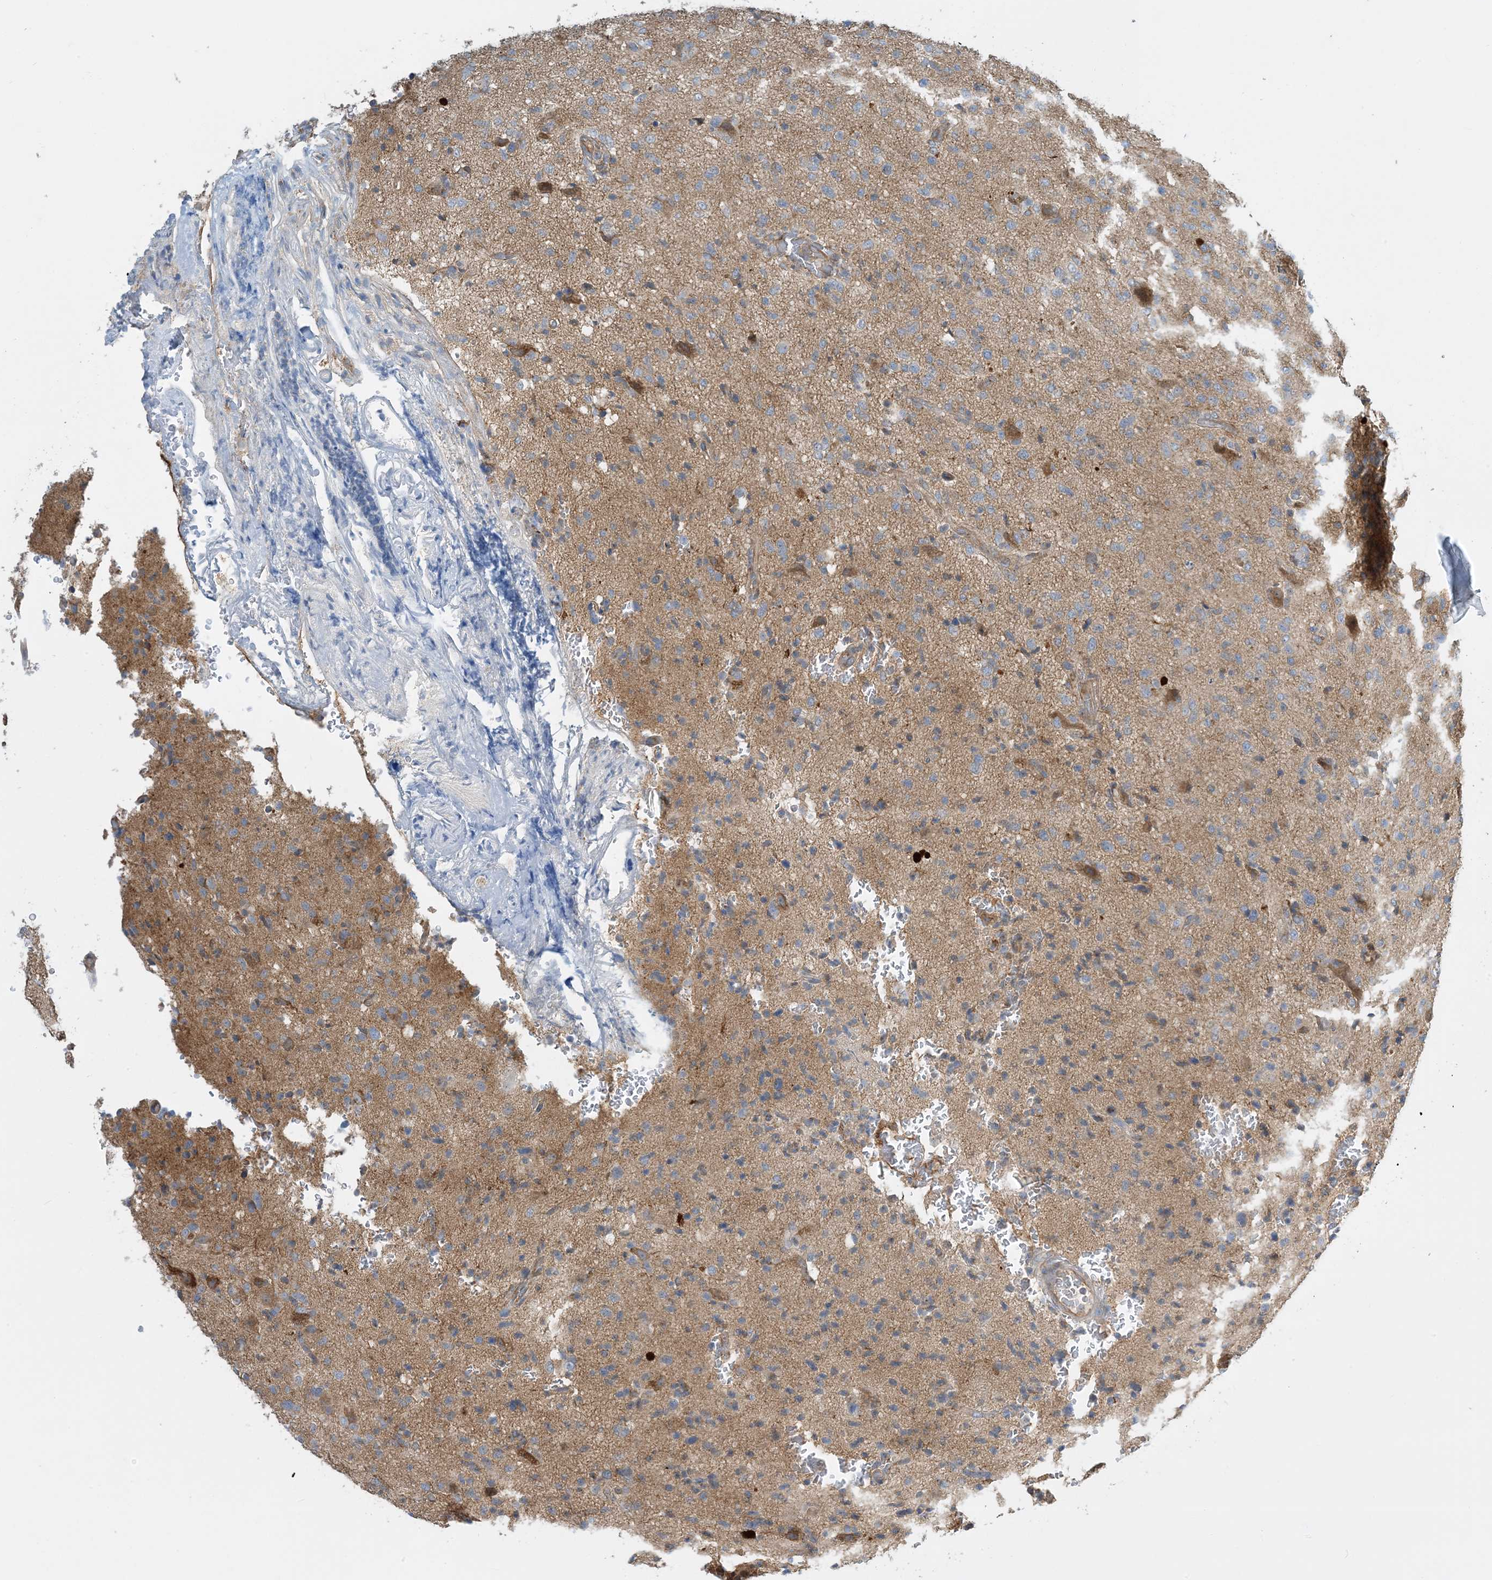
{"staining": {"intensity": "negative", "quantity": "none", "location": "none"}, "tissue": "glioma", "cell_type": "Tumor cells", "image_type": "cancer", "snomed": [{"axis": "morphology", "description": "Glioma, malignant, High grade"}, {"axis": "topography", "description": "Brain"}], "caption": "This is an immunohistochemistry (IHC) histopathology image of malignant glioma (high-grade). There is no expression in tumor cells.", "gene": "SIDT1", "patient": {"sex": "female", "age": 57}}